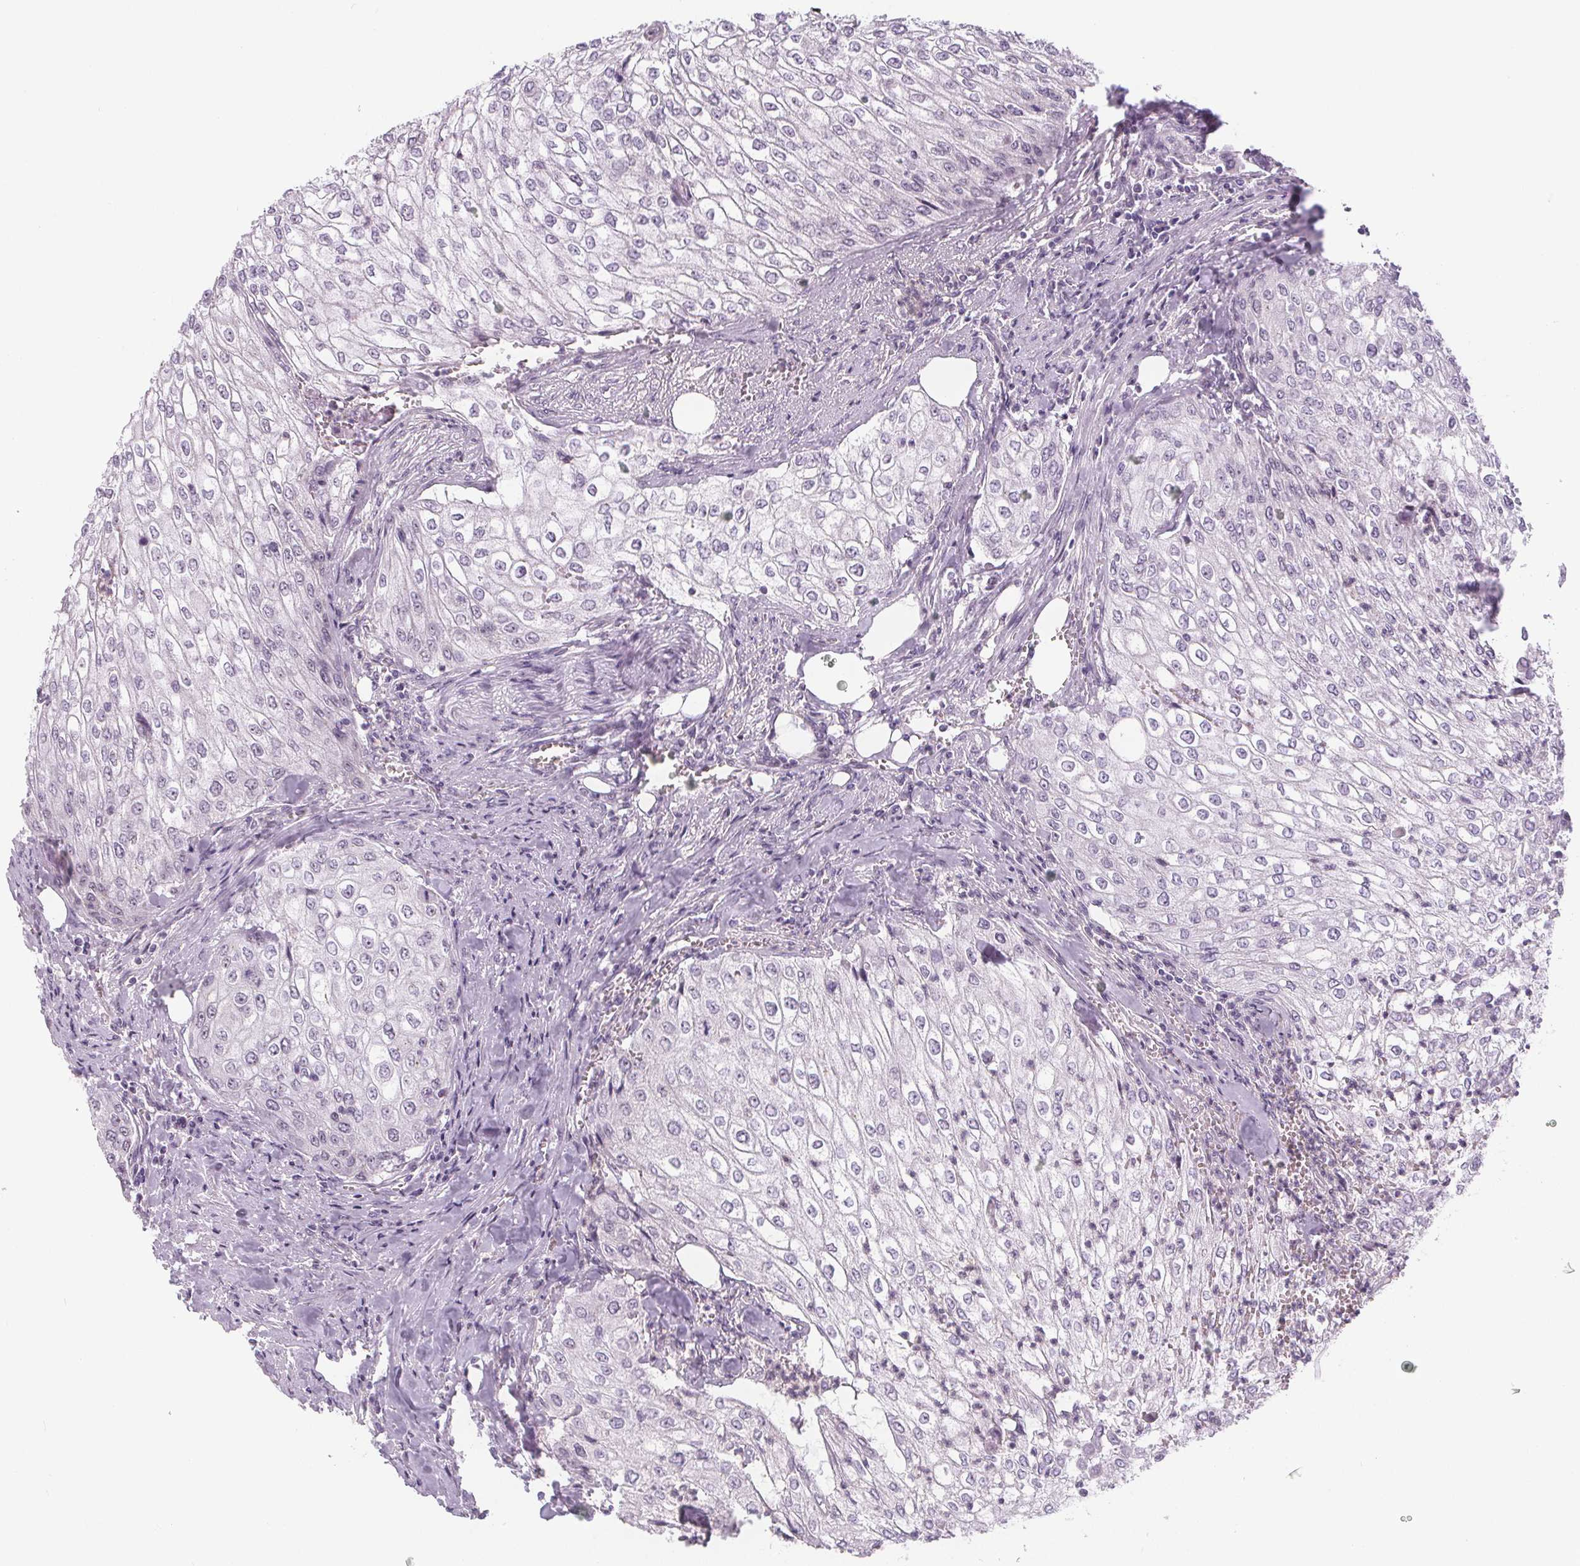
{"staining": {"intensity": "negative", "quantity": "none", "location": "none"}, "tissue": "urothelial cancer", "cell_type": "Tumor cells", "image_type": "cancer", "snomed": [{"axis": "morphology", "description": "Urothelial carcinoma, High grade"}, {"axis": "topography", "description": "Urinary bladder"}], "caption": "High-grade urothelial carcinoma was stained to show a protein in brown. There is no significant expression in tumor cells.", "gene": "NOLC1", "patient": {"sex": "male", "age": 62}}